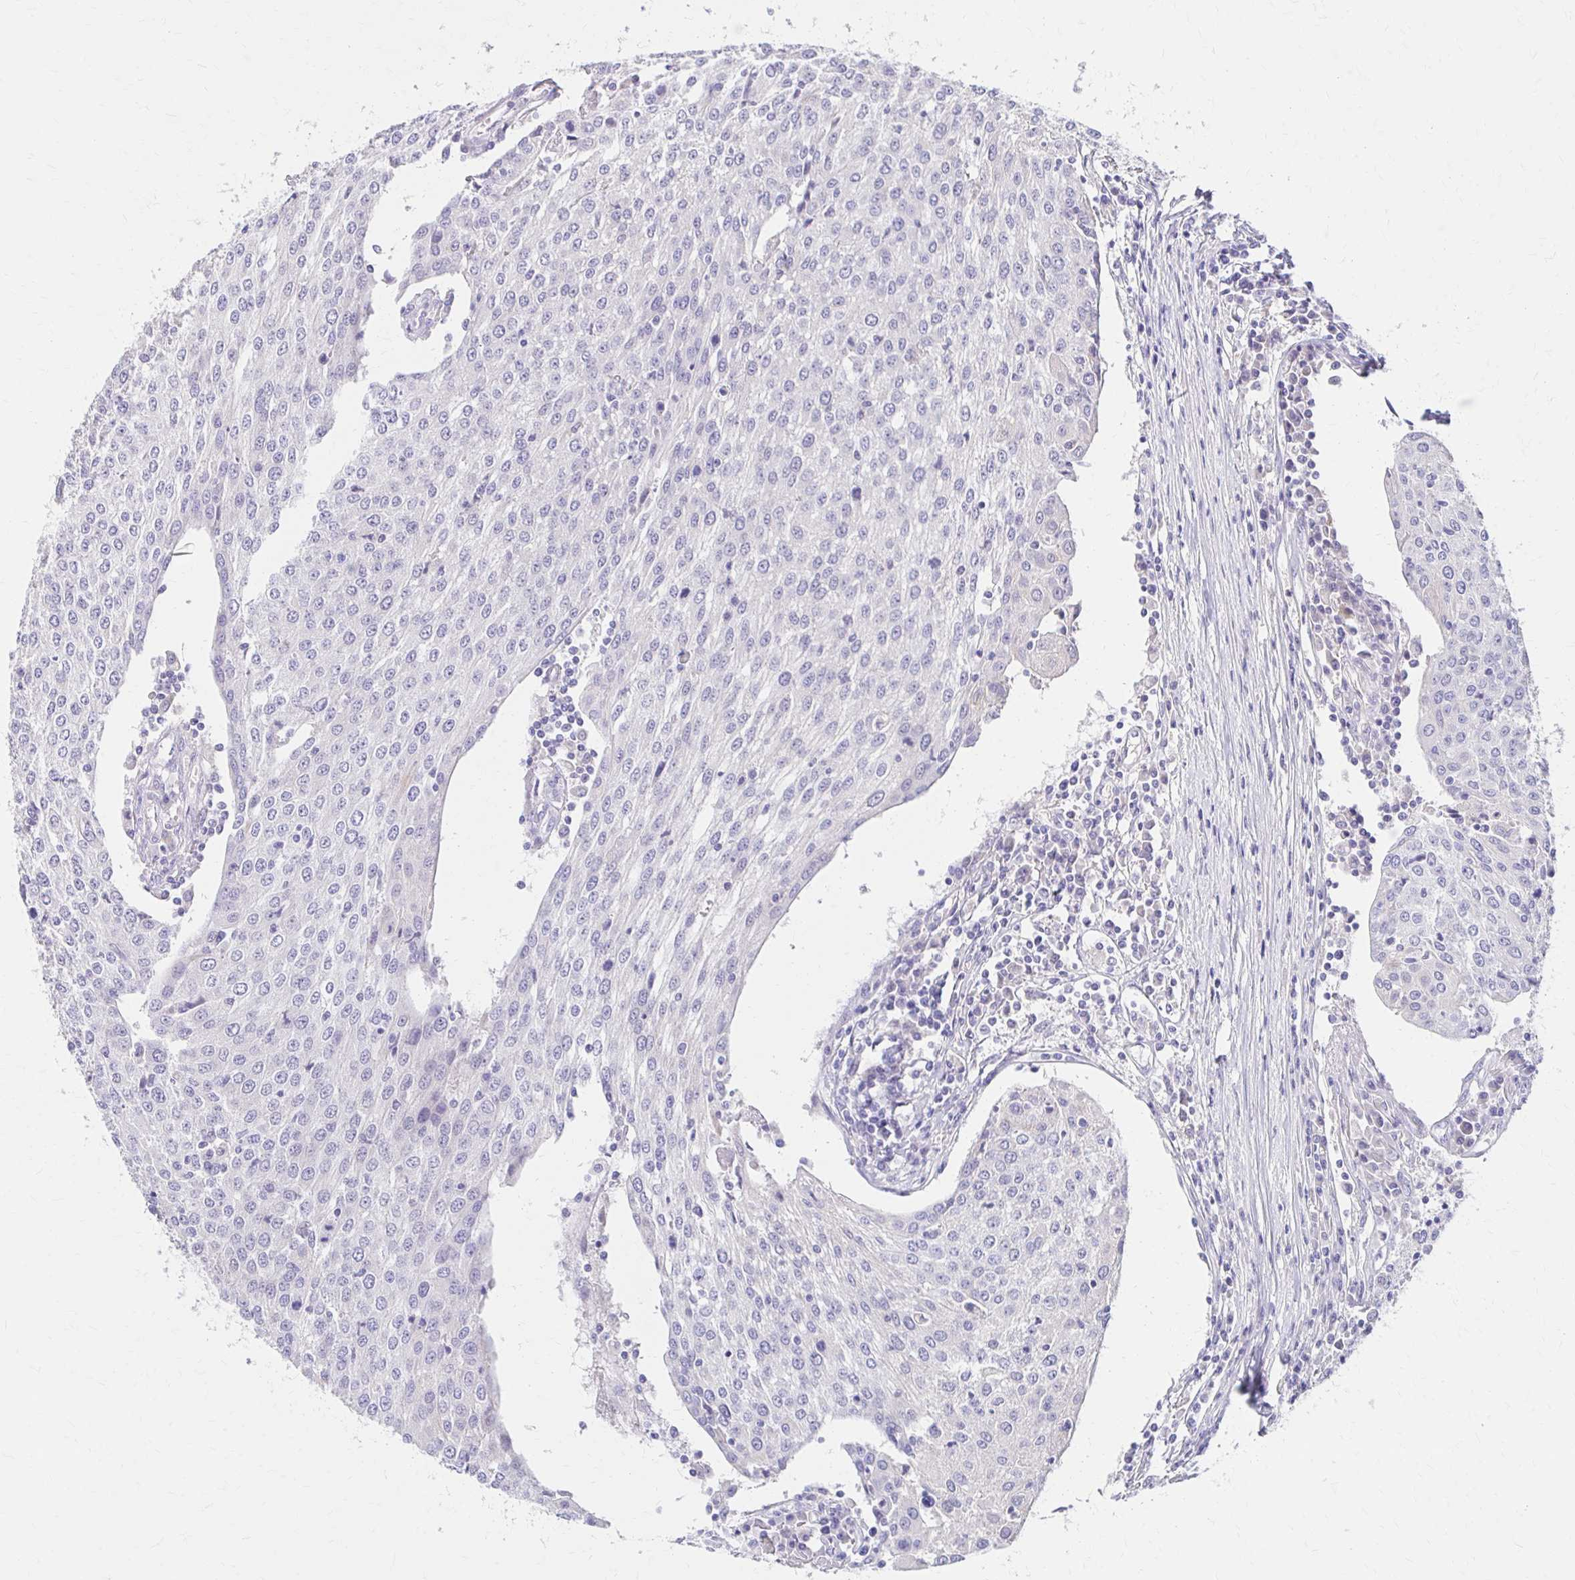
{"staining": {"intensity": "negative", "quantity": "none", "location": "none"}, "tissue": "urothelial cancer", "cell_type": "Tumor cells", "image_type": "cancer", "snomed": [{"axis": "morphology", "description": "Urothelial carcinoma, High grade"}, {"axis": "topography", "description": "Urinary bladder"}], "caption": "Immunohistochemical staining of high-grade urothelial carcinoma shows no significant staining in tumor cells.", "gene": "AZGP1", "patient": {"sex": "female", "age": 85}}